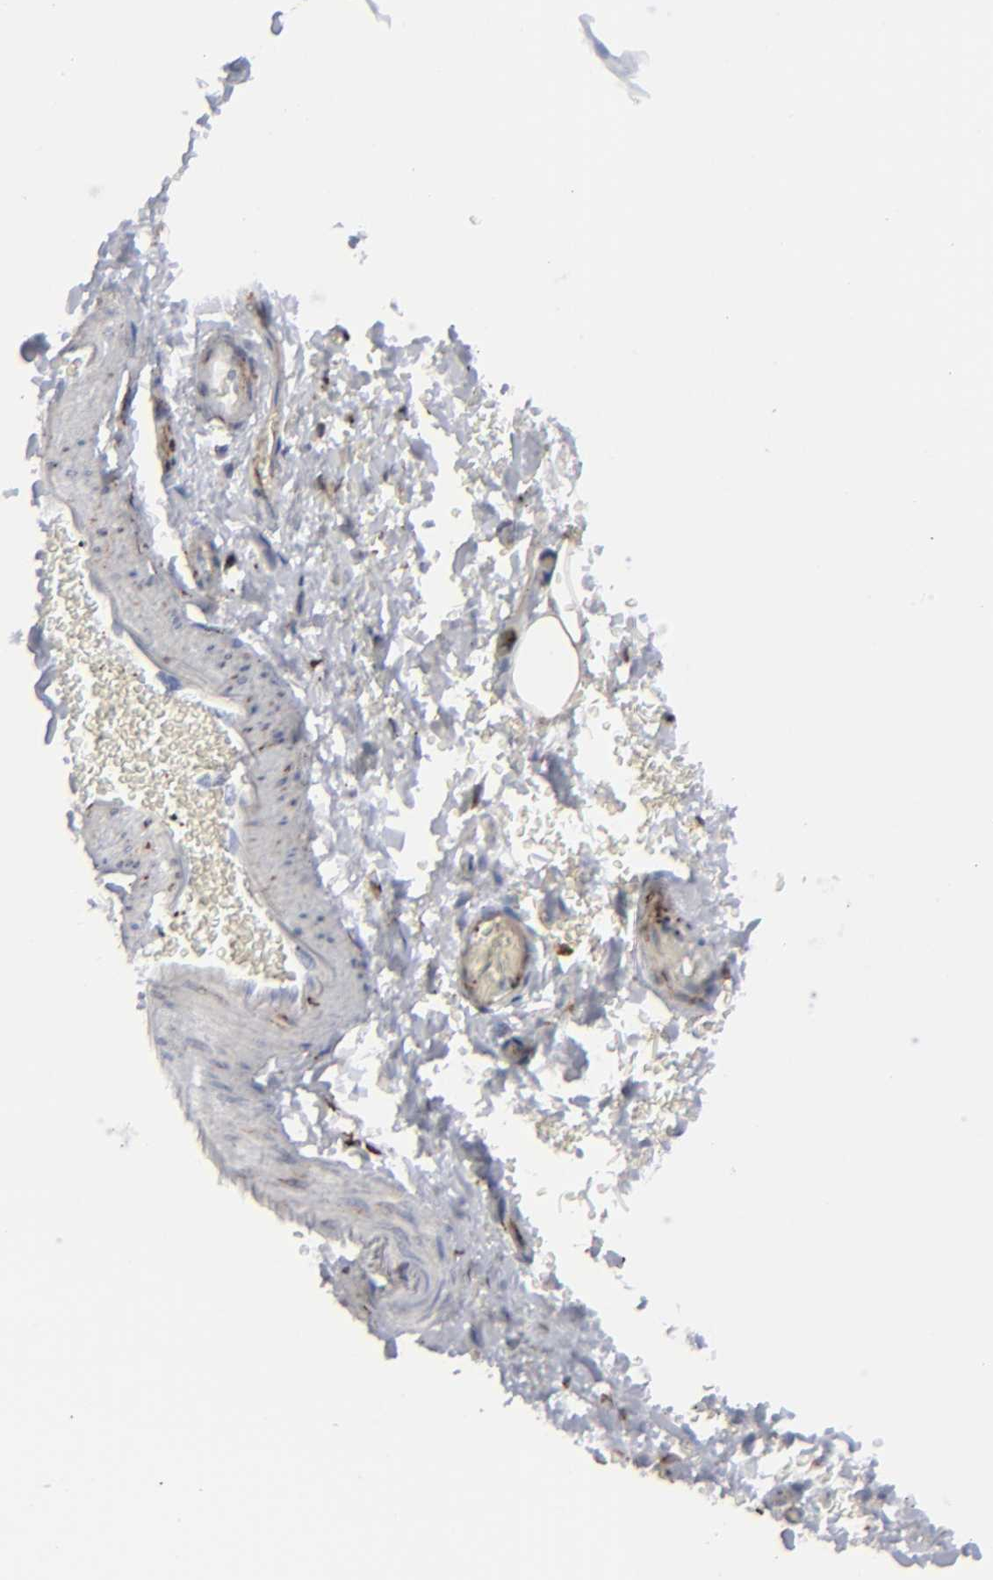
{"staining": {"intensity": "negative", "quantity": "none", "location": "none"}, "tissue": "esophagus", "cell_type": "Squamous epithelial cells", "image_type": "normal", "snomed": [{"axis": "morphology", "description": "Normal tissue, NOS"}, {"axis": "topography", "description": "Esophagus"}], "caption": "IHC image of unremarkable human esophagus stained for a protein (brown), which shows no expression in squamous epithelial cells.", "gene": "SPARC", "patient": {"sex": "male", "age": 62}}